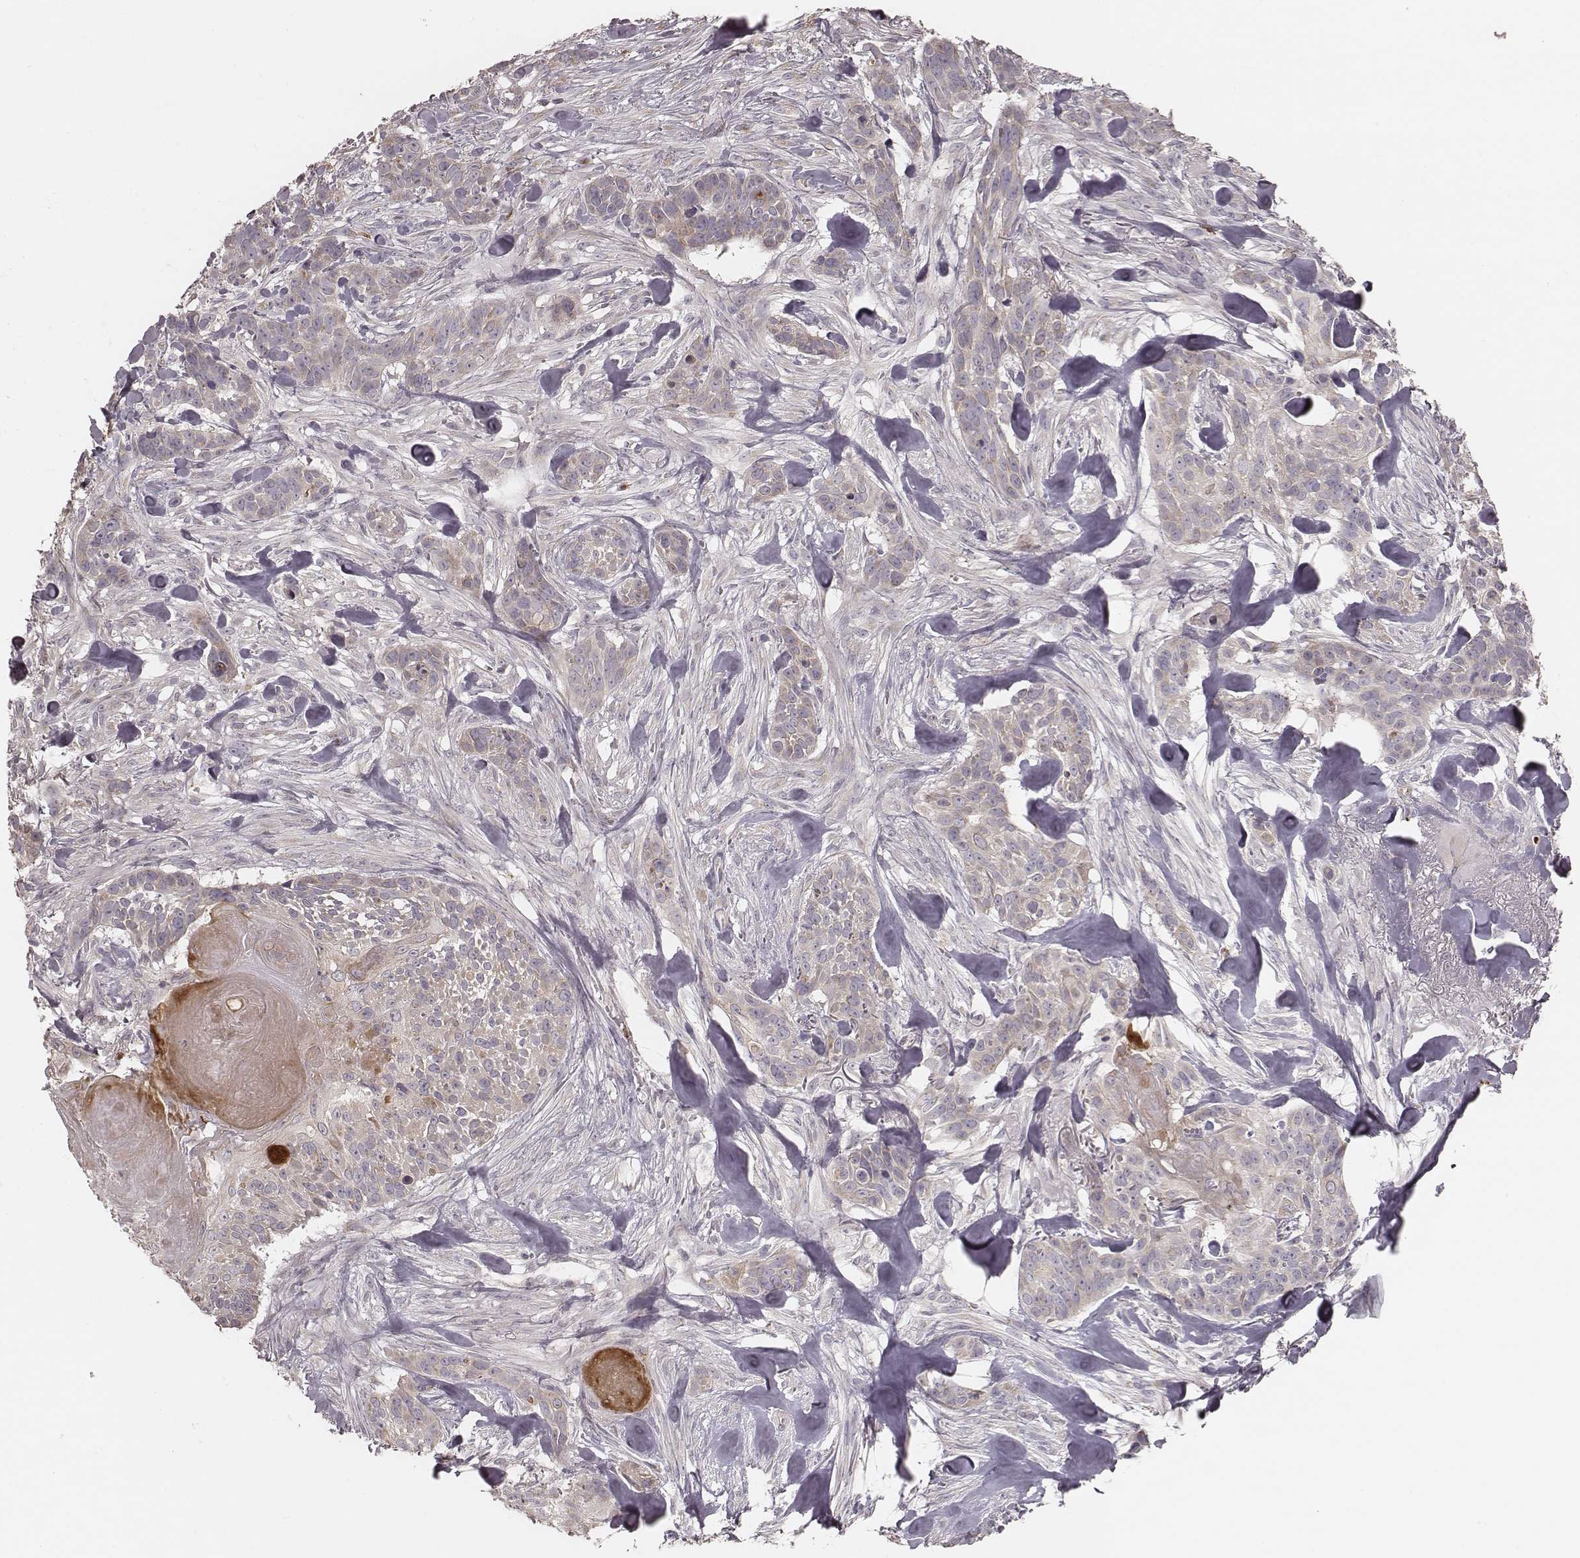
{"staining": {"intensity": "weak", "quantity": ">75%", "location": "cytoplasmic/membranous"}, "tissue": "skin cancer", "cell_type": "Tumor cells", "image_type": "cancer", "snomed": [{"axis": "morphology", "description": "Basal cell carcinoma"}, {"axis": "topography", "description": "Skin"}], "caption": "This photomicrograph reveals IHC staining of human skin basal cell carcinoma, with low weak cytoplasmic/membranous staining in approximately >75% of tumor cells.", "gene": "ABCA7", "patient": {"sex": "male", "age": 87}}